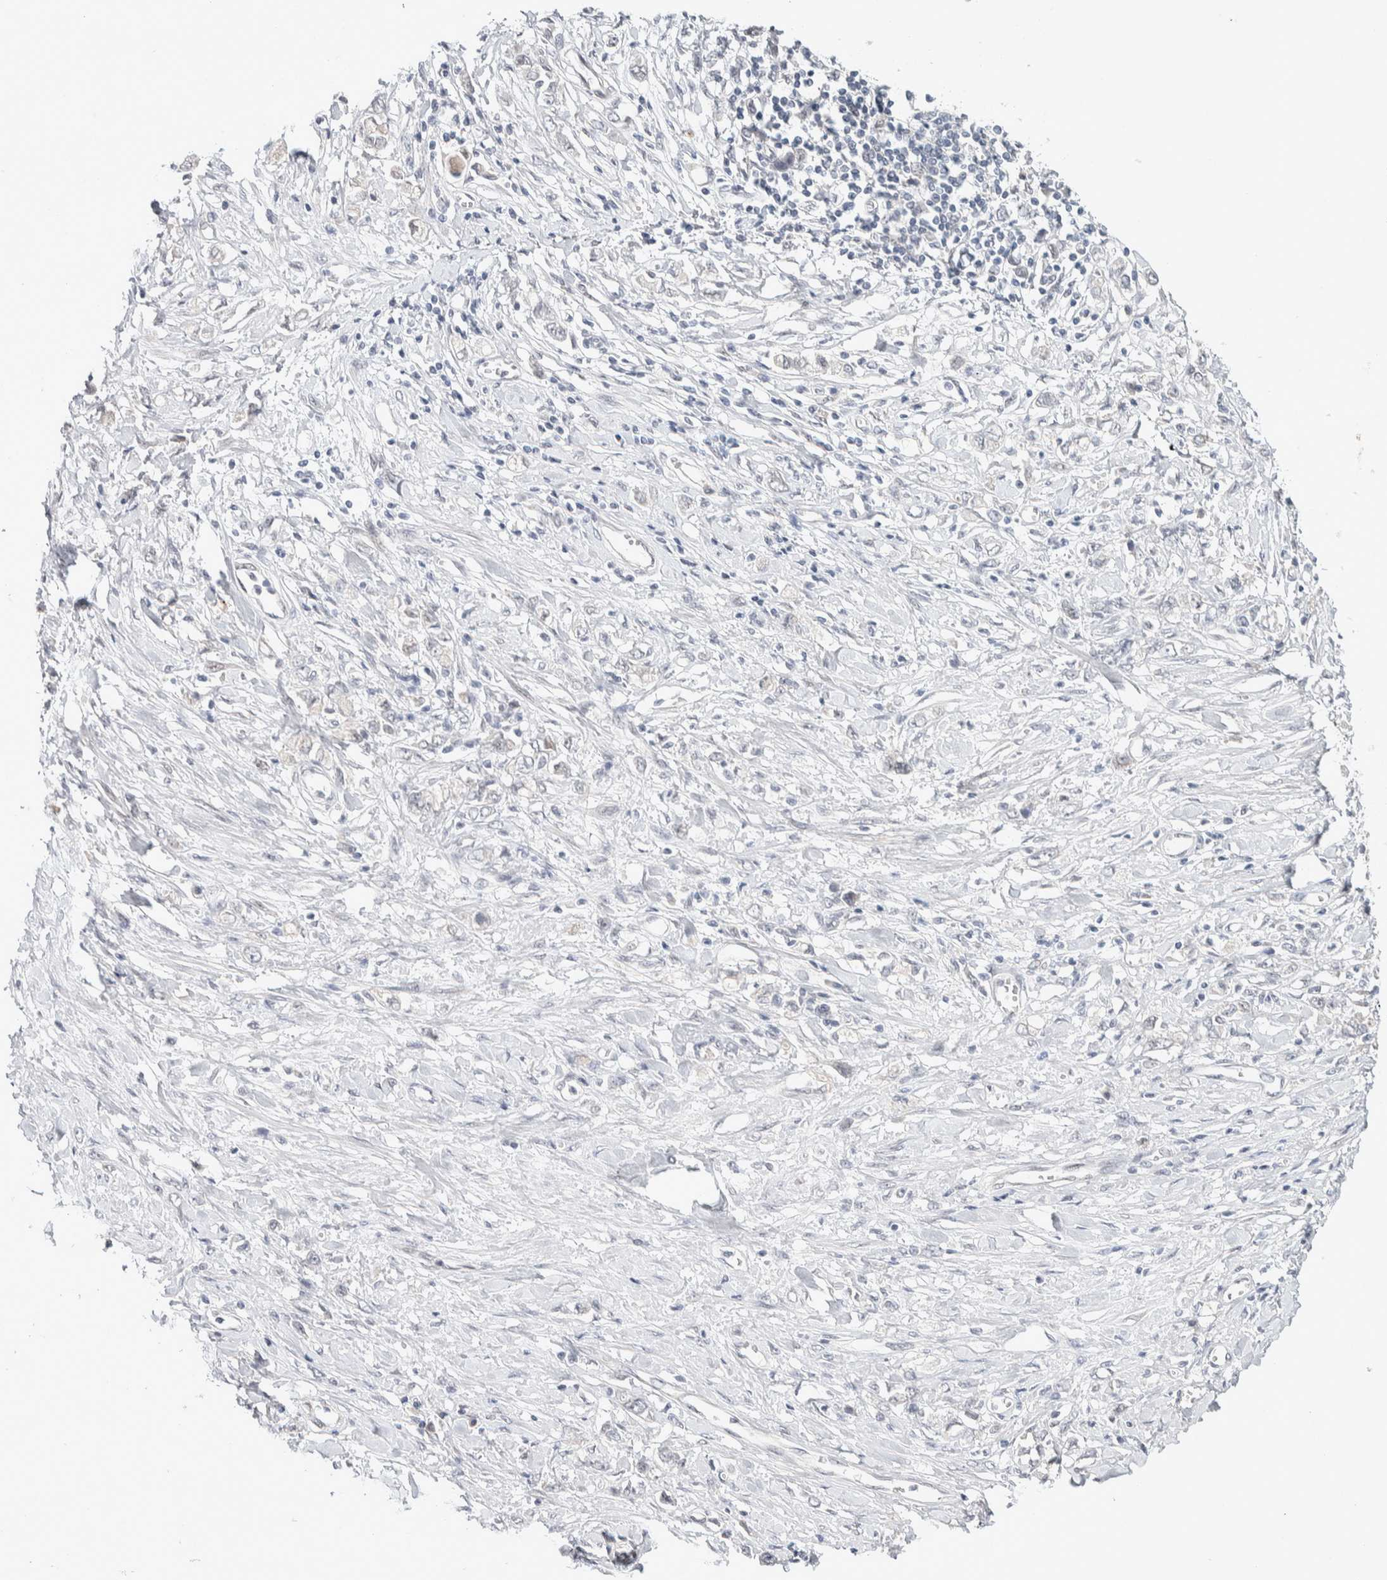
{"staining": {"intensity": "negative", "quantity": "none", "location": "none"}, "tissue": "stomach cancer", "cell_type": "Tumor cells", "image_type": "cancer", "snomed": [{"axis": "morphology", "description": "Adenocarcinoma, NOS"}, {"axis": "topography", "description": "Stomach"}], "caption": "High magnification brightfield microscopy of adenocarcinoma (stomach) stained with DAB (brown) and counterstained with hematoxylin (blue): tumor cells show no significant staining. (IHC, brightfield microscopy, high magnification).", "gene": "CRAT", "patient": {"sex": "female", "age": 76}}